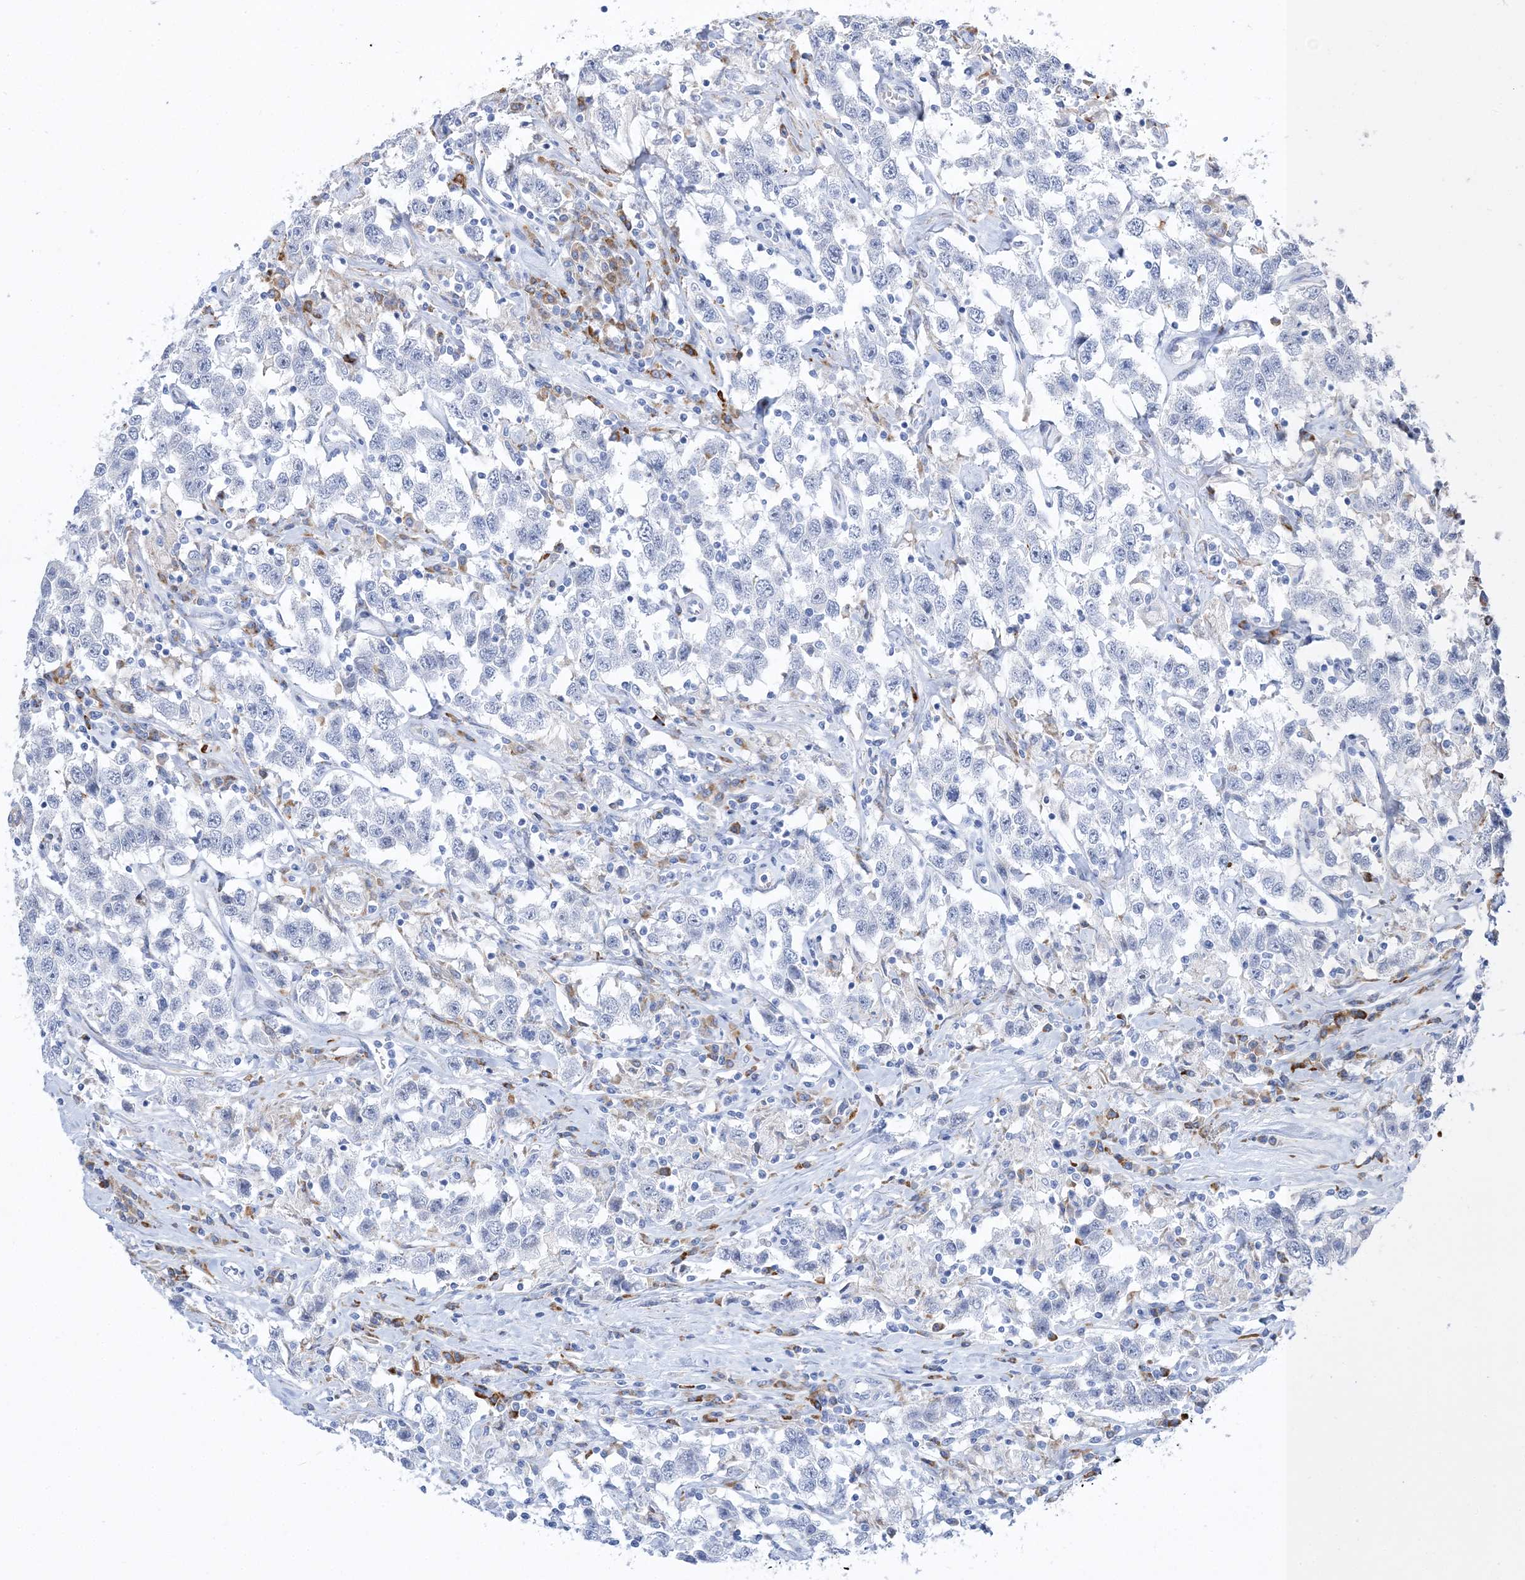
{"staining": {"intensity": "negative", "quantity": "none", "location": "none"}, "tissue": "testis cancer", "cell_type": "Tumor cells", "image_type": "cancer", "snomed": [{"axis": "morphology", "description": "Seminoma, NOS"}, {"axis": "topography", "description": "Testis"}], "caption": "A high-resolution photomicrograph shows immunohistochemistry (IHC) staining of testis cancer, which shows no significant staining in tumor cells.", "gene": "TSPYL6", "patient": {"sex": "male", "age": 41}}